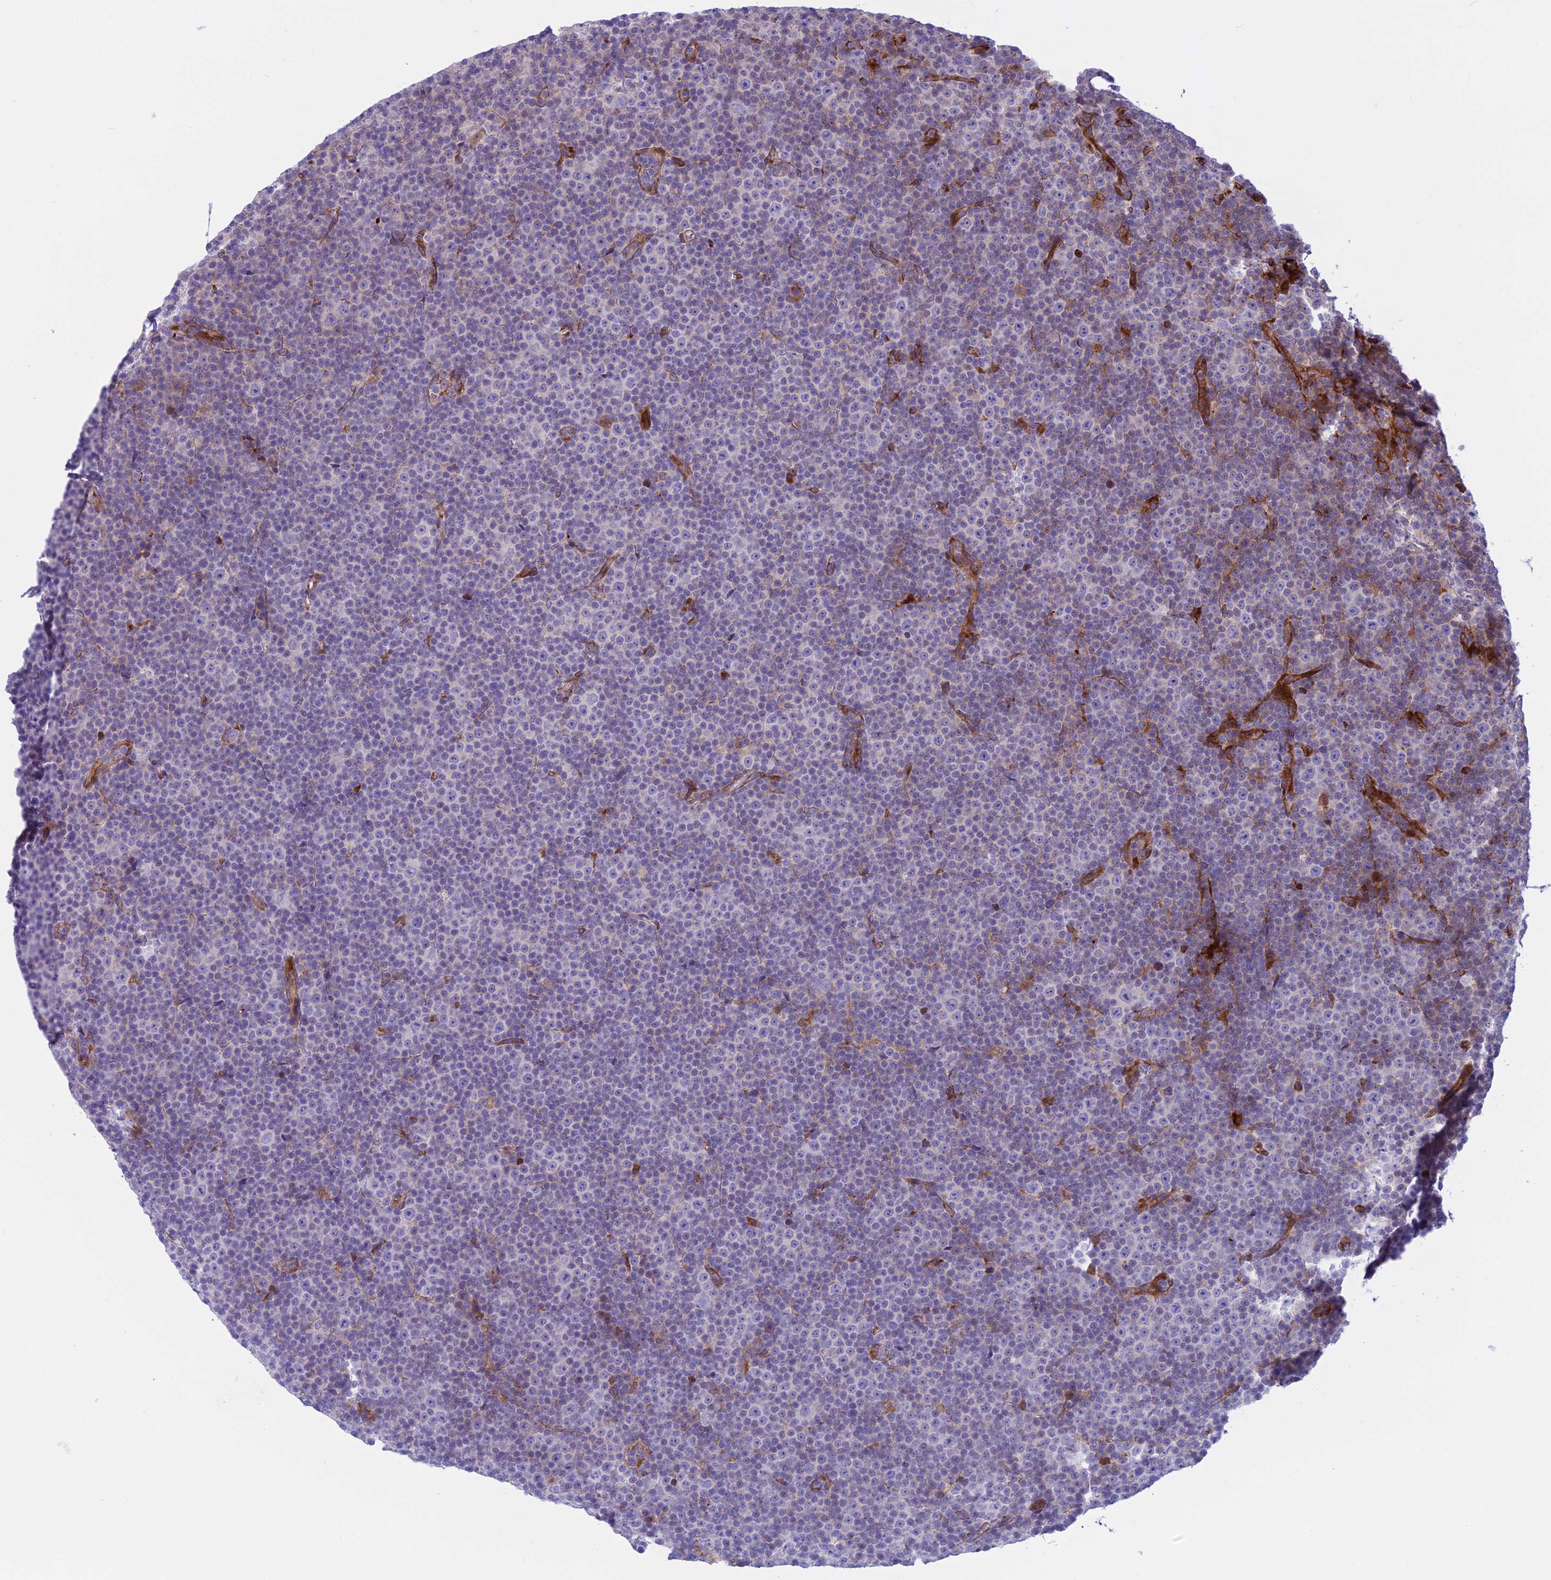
{"staining": {"intensity": "negative", "quantity": "none", "location": "none"}, "tissue": "lymphoma", "cell_type": "Tumor cells", "image_type": "cancer", "snomed": [{"axis": "morphology", "description": "Malignant lymphoma, non-Hodgkin's type, Low grade"}, {"axis": "topography", "description": "Lymph node"}], "caption": "IHC photomicrograph of lymphoma stained for a protein (brown), which reveals no staining in tumor cells.", "gene": "PCDHB14", "patient": {"sex": "female", "age": 67}}